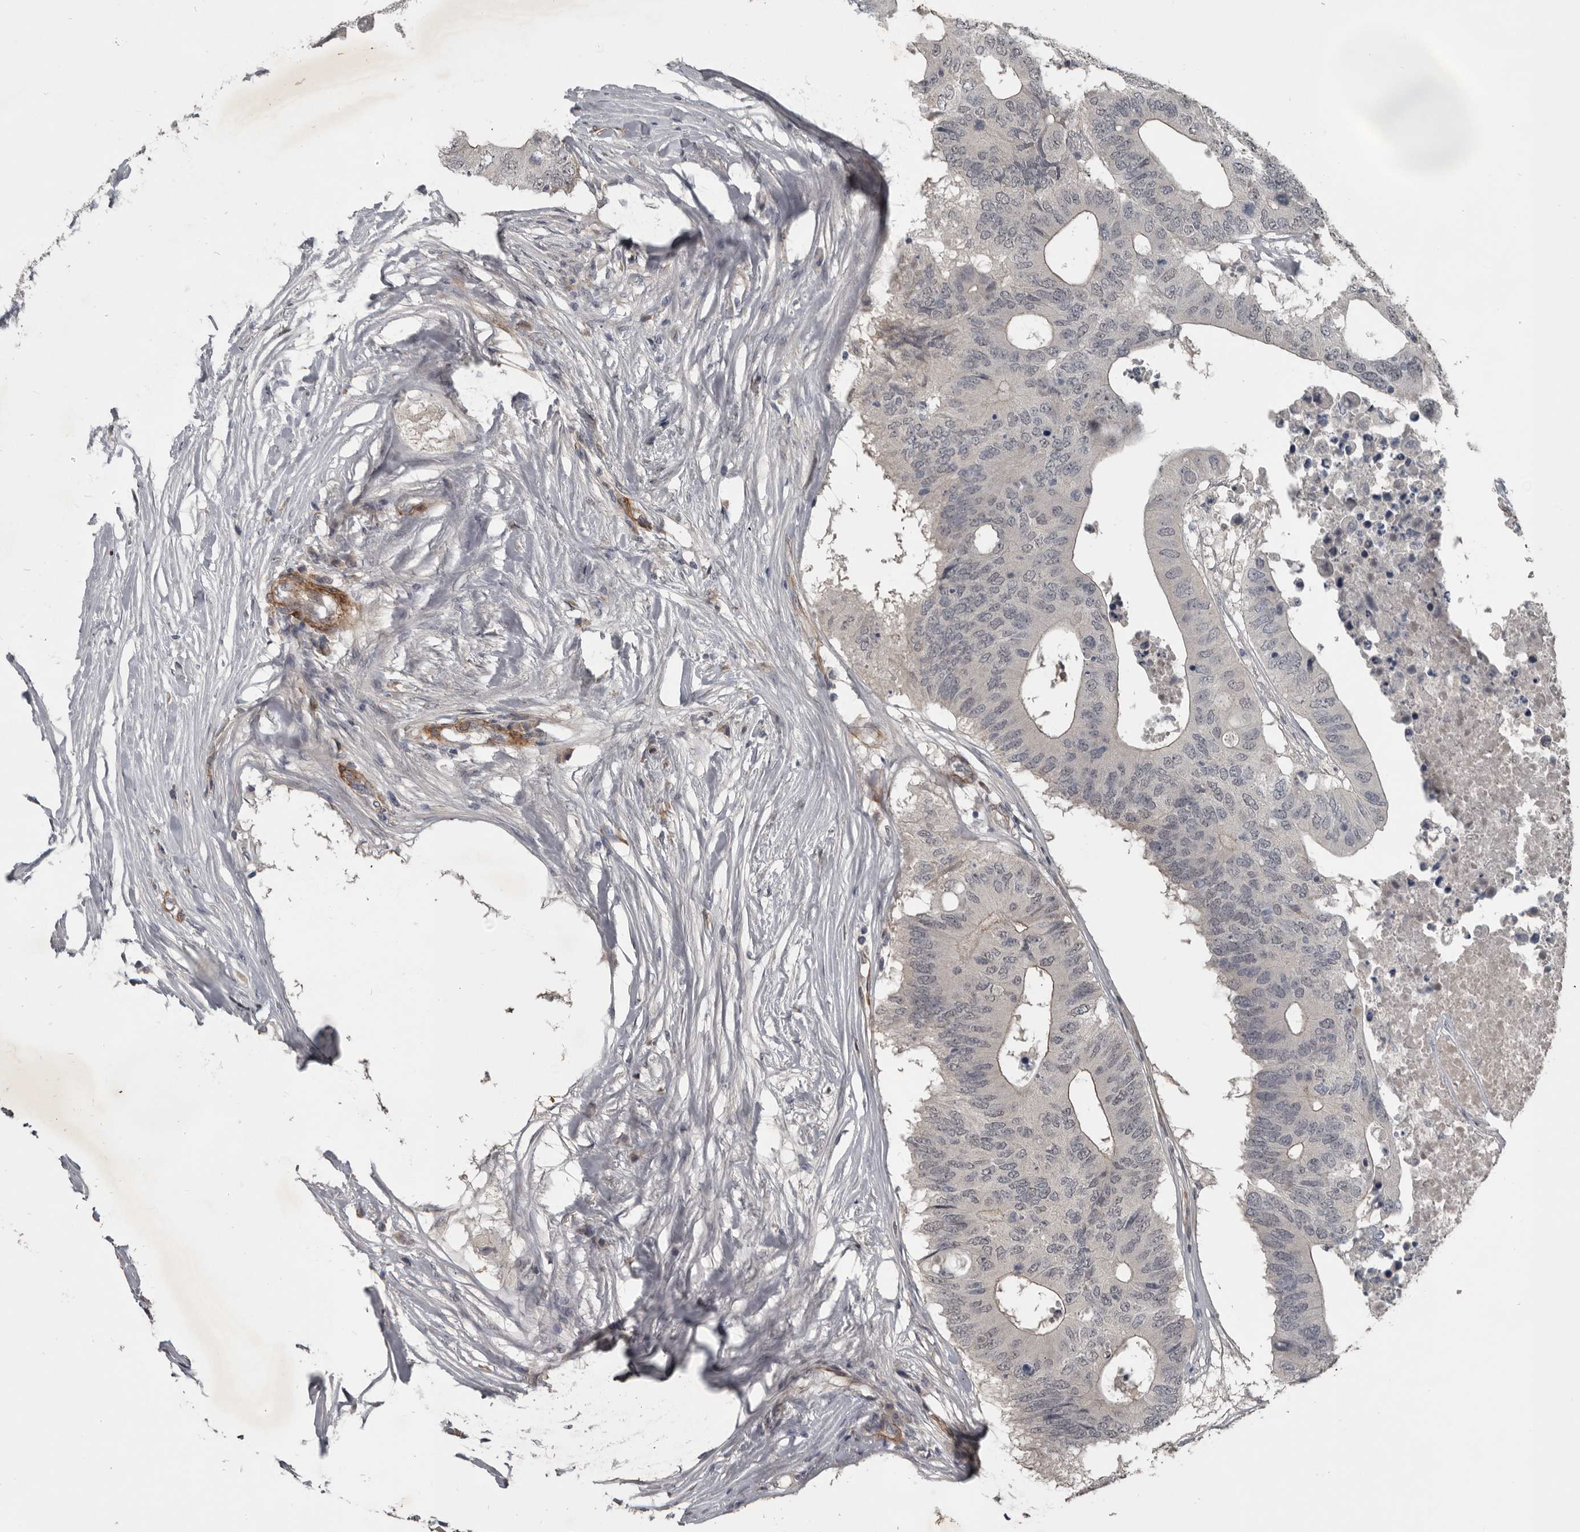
{"staining": {"intensity": "negative", "quantity": "none", "location": "none"}, "tissue": "colorectal cancer", "cell_type": "Tumor cells", "image_type": "cancer", "snomed": [{"axis": "morphology", "description": "Adenocarcinoma, NOS"}, {"axis": "topography", "description": "Colon"}], "caption": "IHC of colorectal adenocarcinoma displays no positivity in tumor cells. (Immunohistochemistry, brightfield microscopy, high magnification).", "gene": "C1orf216", "patient": {"sex": "male", "age": 71}}